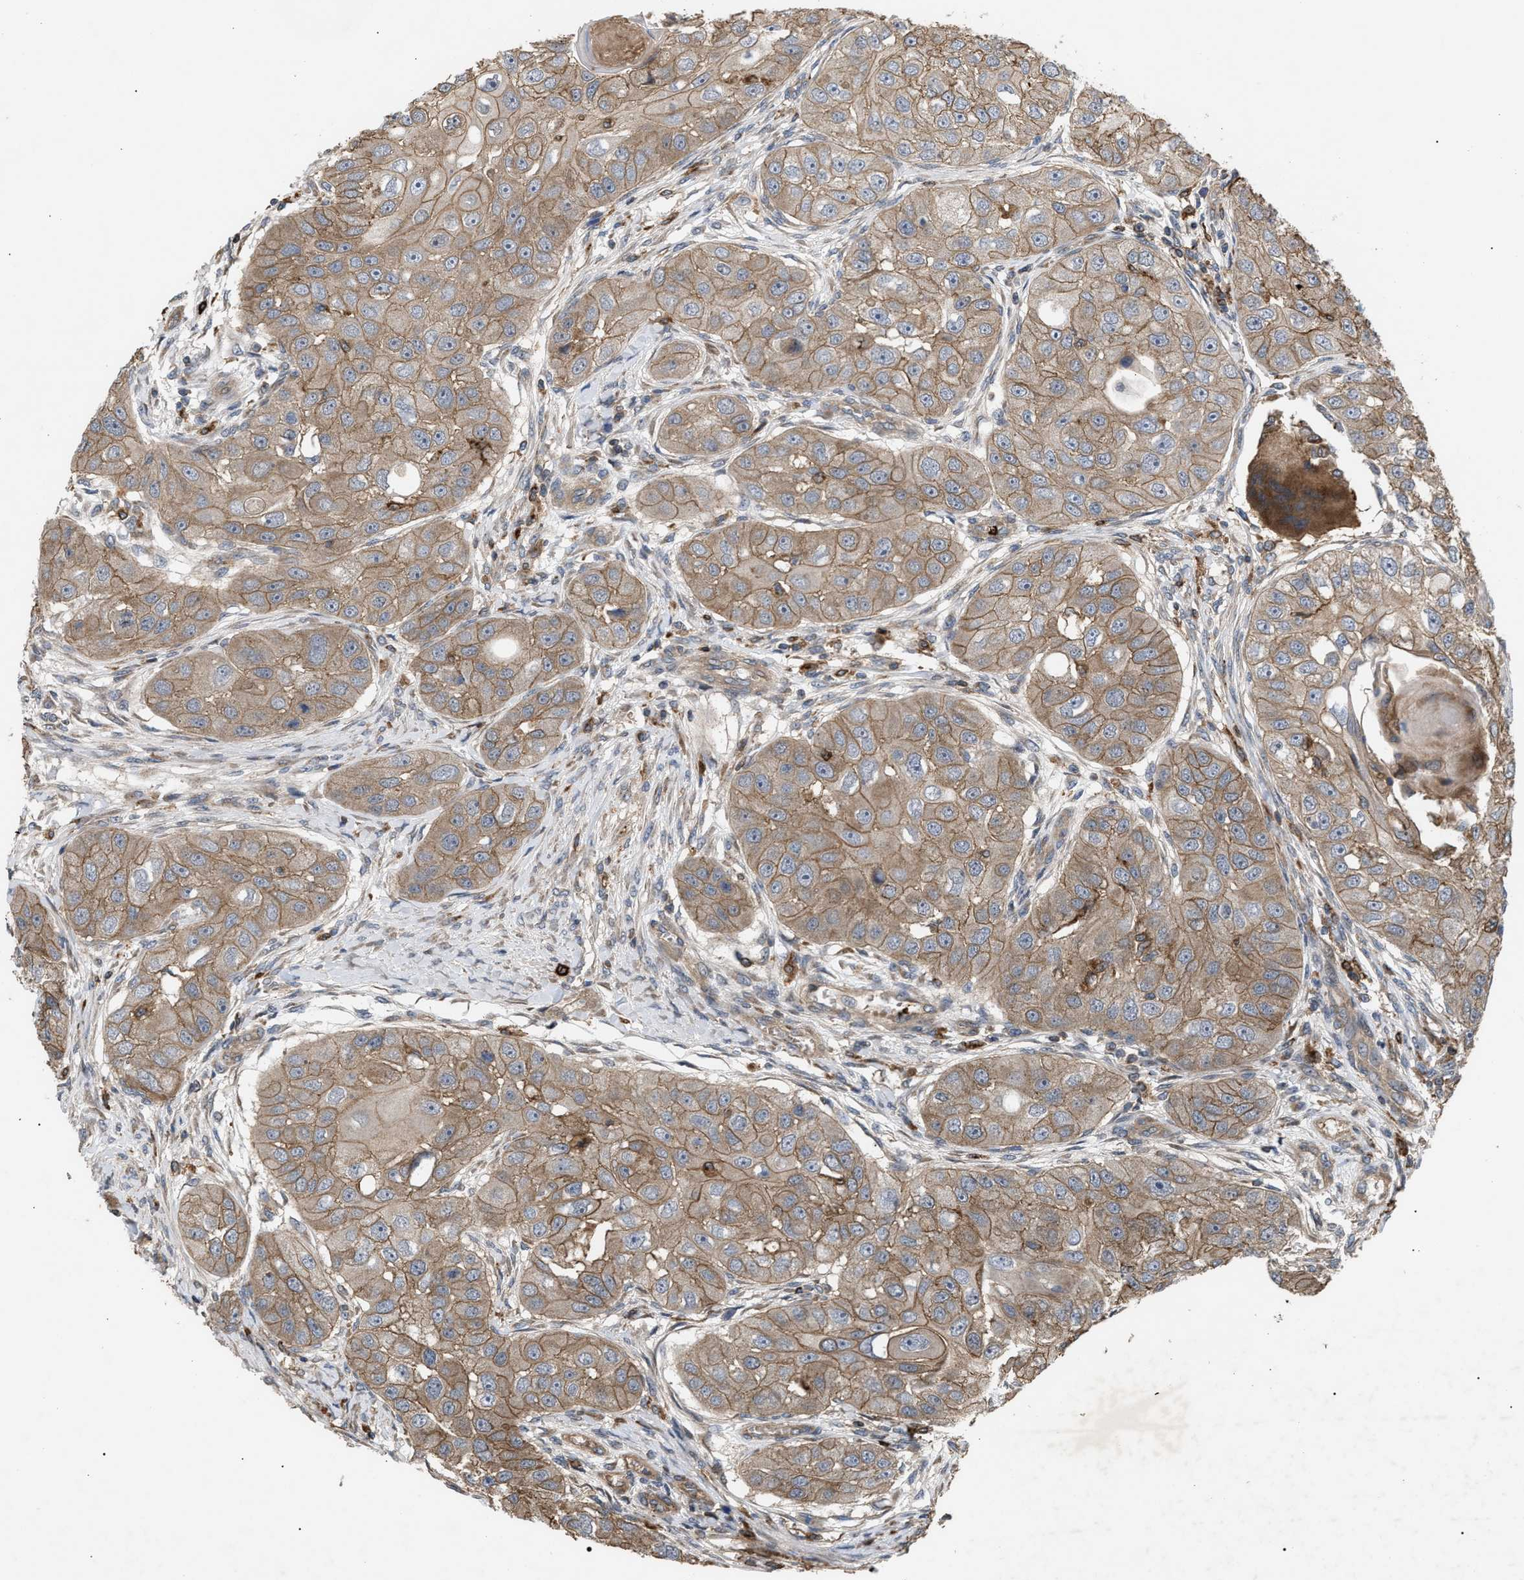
{"staining": {"intensity": "moderate", "quantity": ">75%", "location": "cytoplasmic/membranous"}, "tissue": "head and neck cancer", "cell_type": "Tumor cells", "image_type": "cancer", "snomed": [{"axis": "morphology", "description": "Normal tissue, NOS"}, {"axis": "morphology", "description": "Squamous cell carcinoma, NOS"}, {"axis": "topography", "description": "Skeletal muscle"}, {"axis": "topography", "description": "Head-Neck"}], "caption": "An immunohistochemistry (IHC) micrograph of neoplastic tissue is shown. Protein staining in brown highlights moderate cytoplasmic/membranous positivity in head and neck cancer (squamous cell carcinoma) within tumor cells. Immunohistochemistry stains the protein of interest in brown and the nuclei are stained blue.", "gene": "GCC1", "patient": {"sex": "male", "age": 51}}